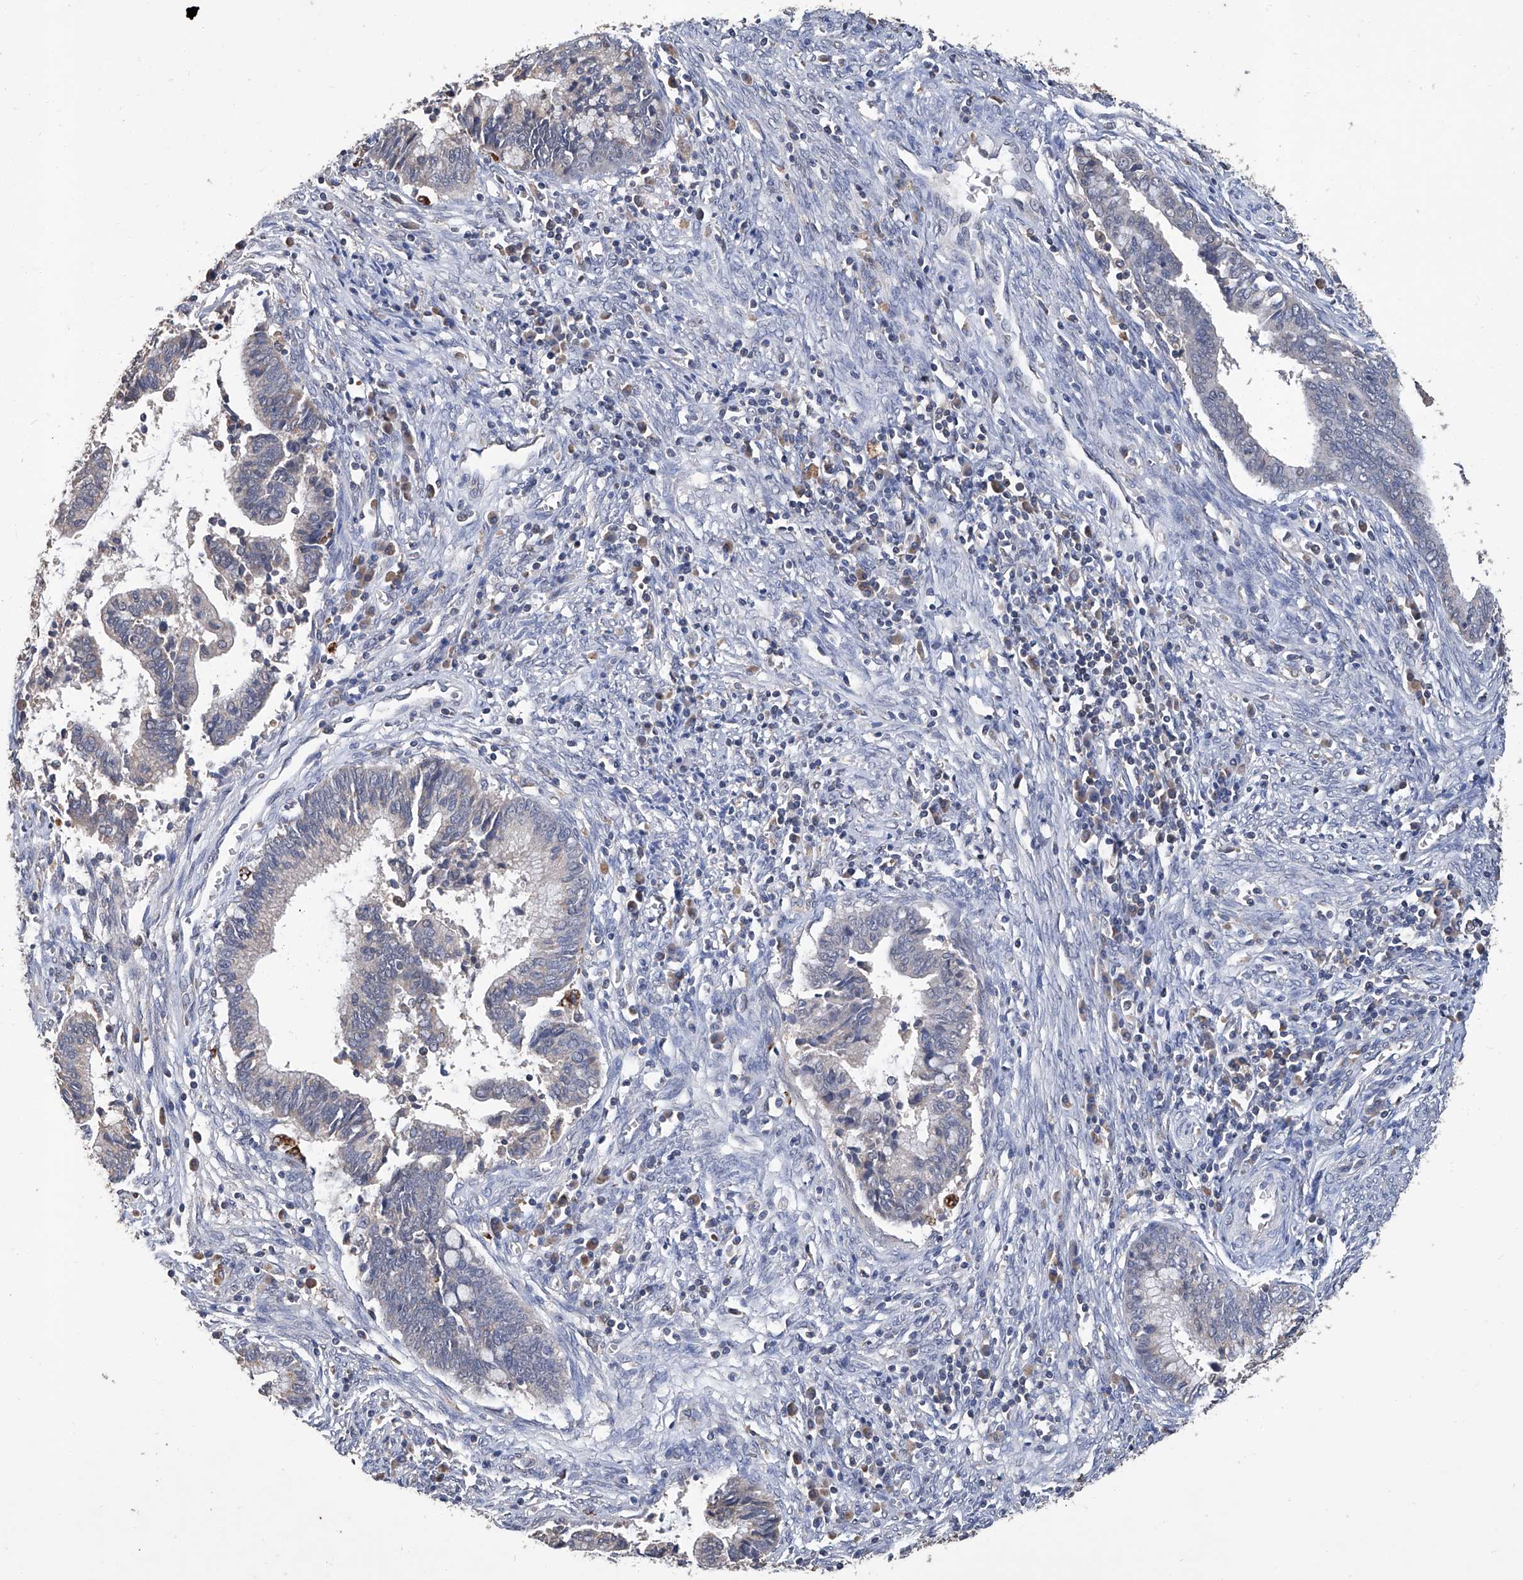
{"staining": {"intensity": "negative", "quantity": "none", "location": "none"}, "tissue": "cervical cancer", "cell_type": "Tumor cells", "image_type": "cancer", "snomed": [{"axis": "morphology", "description": "Adenocarcinoma, NOS"}, {"axis": "topography", "description": "Cervix"}], "caption": "An IHC image of cervical cancer (adenocarcinoma) is shown. There is no staining in tumor cells of cervical cancer (adenocarcinoma). Nuclei are stained in blue.", "gene": "GPT", "patient": {"sex": "female", "age": 44}}